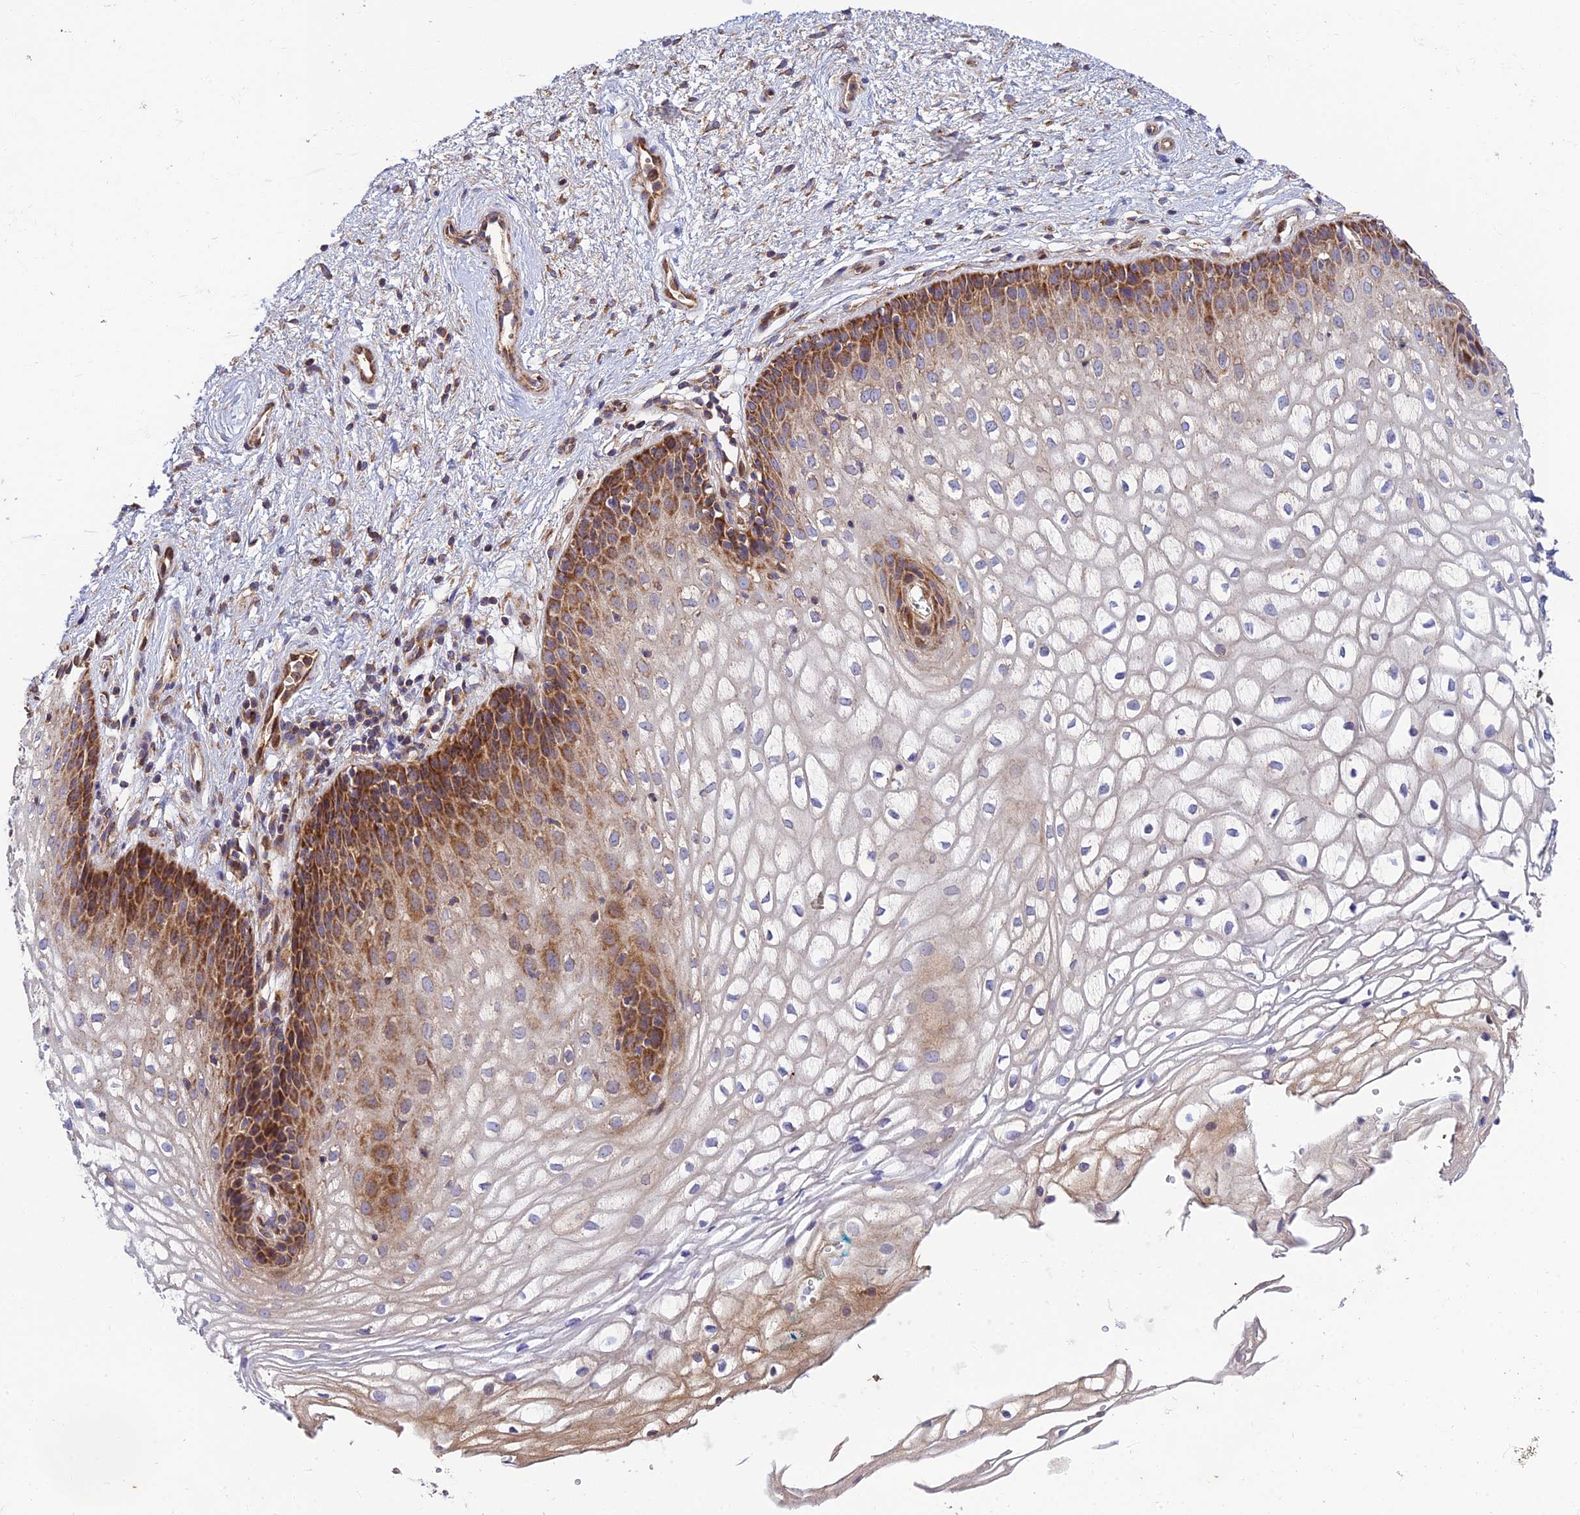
{"staining": {"intensity": "moderate", "quantity": "25%-75%", "location": "cytoplasmic/membranous"}, "tissue": "vagina", "cell_type": "Squamous epithelial cells", "image_type": "normal", "snomed": [{"axis": "morphology", "description": "Normal tissue, NOS"}, {"axis": "topography", "description": "Vagina"}], "caption": "Vagina stained for a protein (brown) shows moderate cytoplasmic/membranous positive positivity in approximately 25%-75% of squamous epithelial cells.", "gene": "PODNL1", "patient": {"sex": "female", "age": 34}}